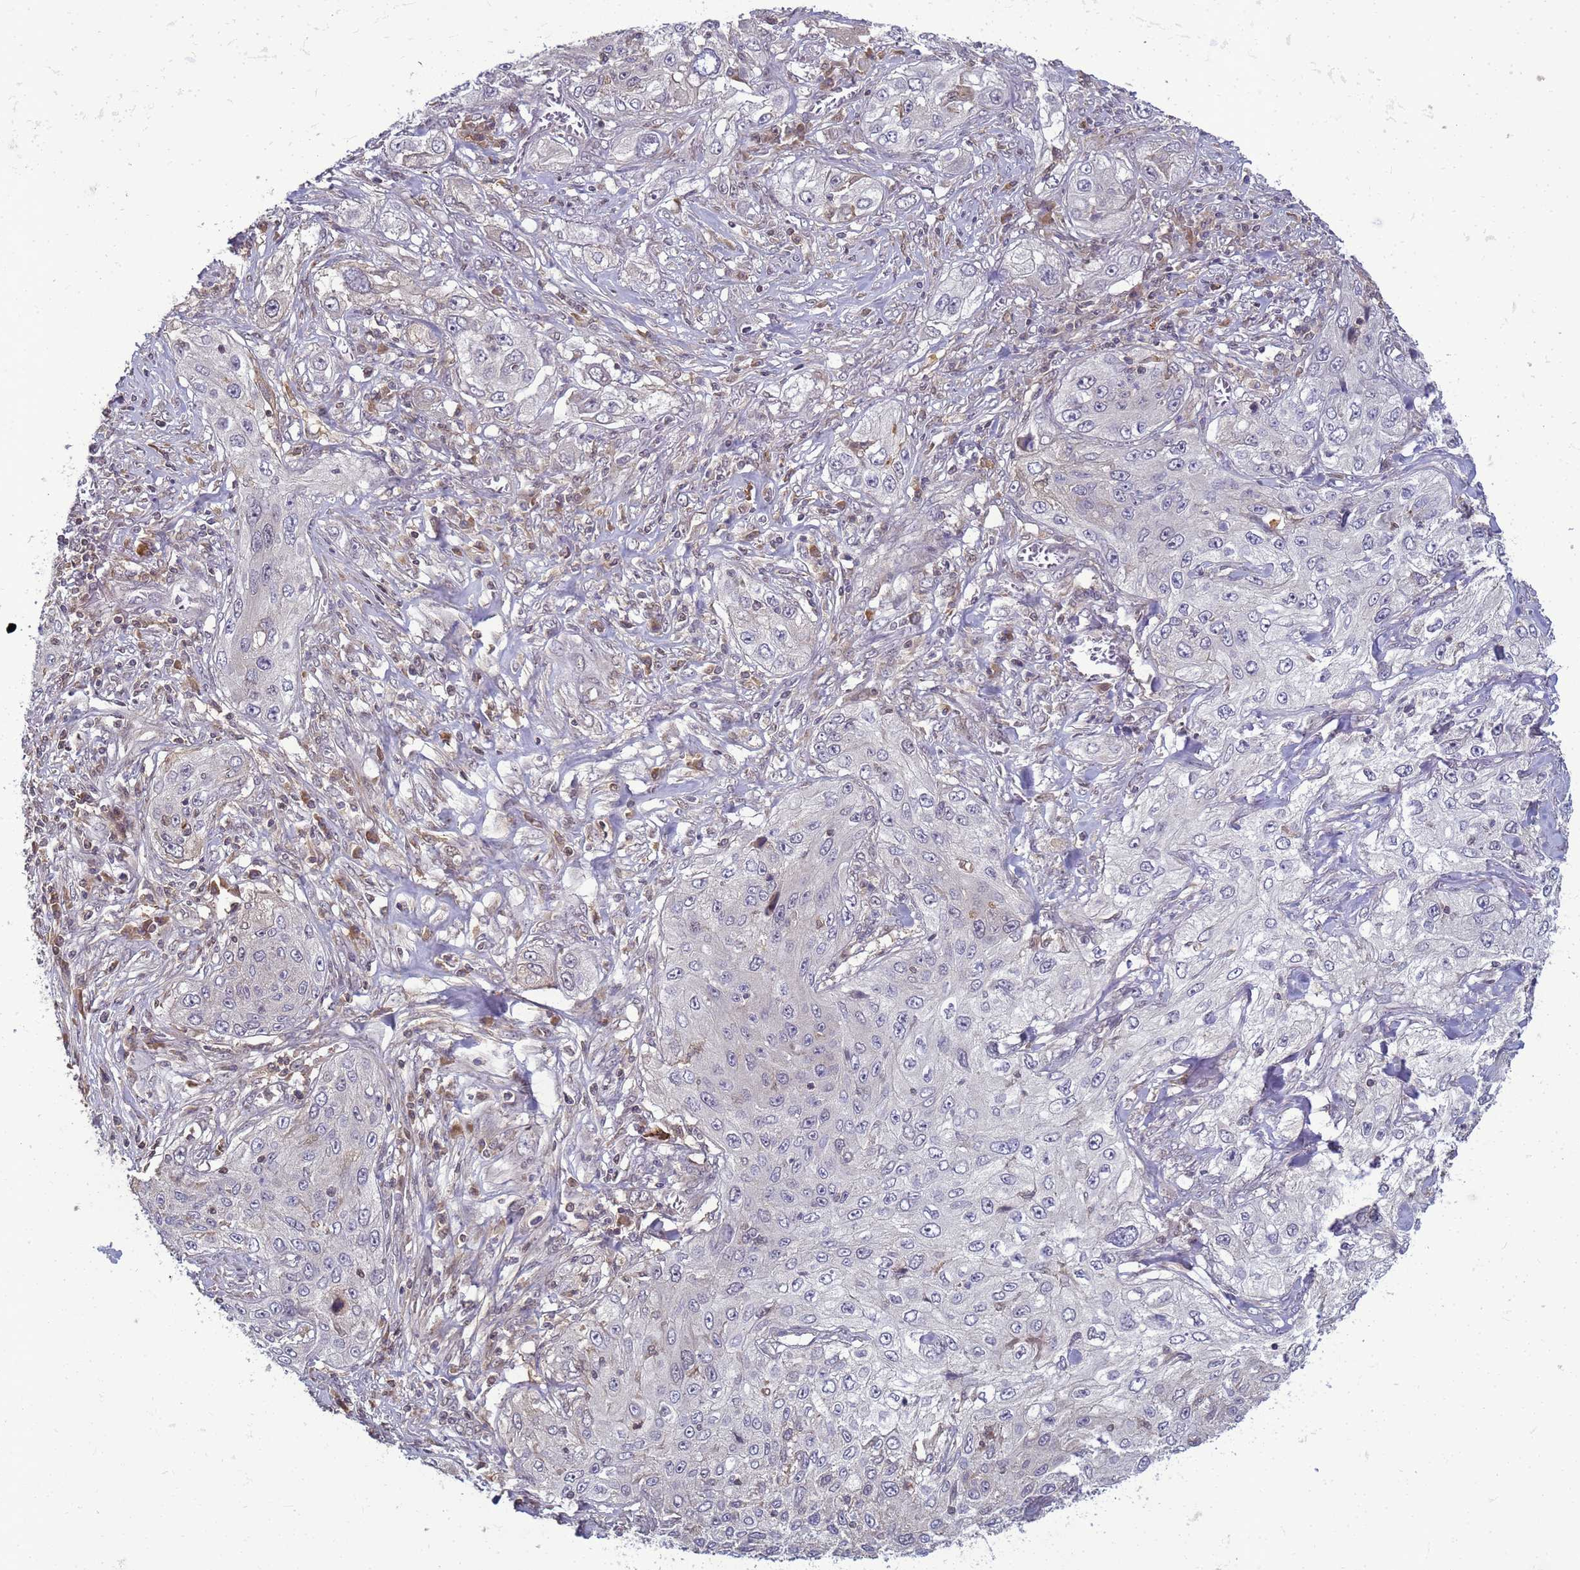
{"staining": {"intensity": "negative", "quantity": "none", "location": "none"}, "tissue": "lung cancer", "cell_type": "Tumor cells", "image_type": "cancer", "snomed": [{"axis": "morphology", "description": "Squamous cell carcinoma, NOS"}, {"axis": "topography", "description": "Lung"}], "caption": "This is an immunohistochemistry (IHC) micrograph of lung cancer (squamous cell carcinoma). There is no staining in tumor cells.", "gene": "TMEM74B", "patient": {"sex": "female", "age": 69}}